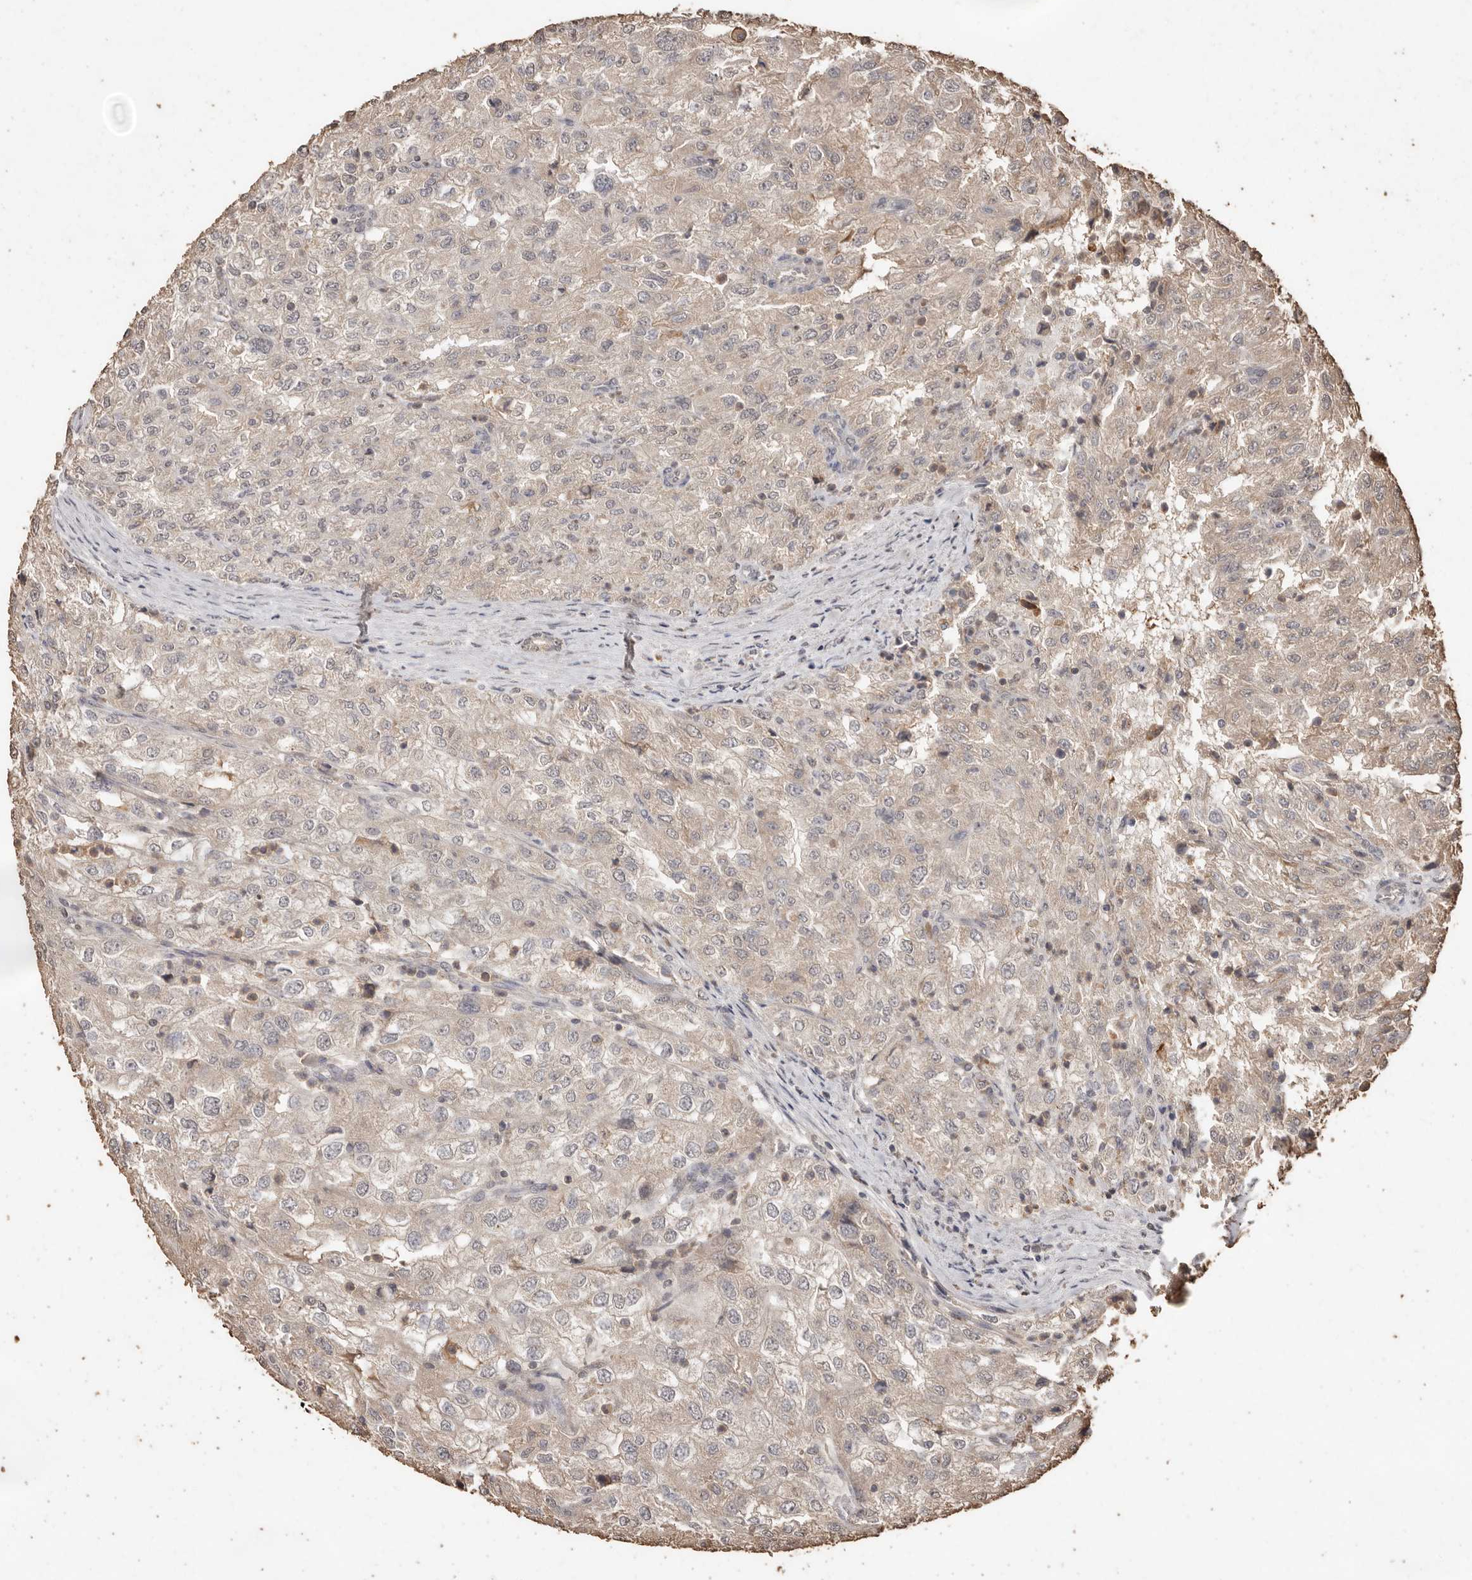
{"staining": {"intensity": "negative", "quantity": "none", "location": "none"}, "tissue": "renal cancer", "cell_type": "Tumor cells", "image_type": "cancer", "snomed": [{"axis": "morphology", "description": "Adenocarcinoma, NOS"}, {"axis": "topography", "description": "Kidney"}], "caption": "Tumor cells show no significant staining in renal adenocarcinoma.", "gene": "PKDCC", "patient": {"sex": "female", "age": 54}}